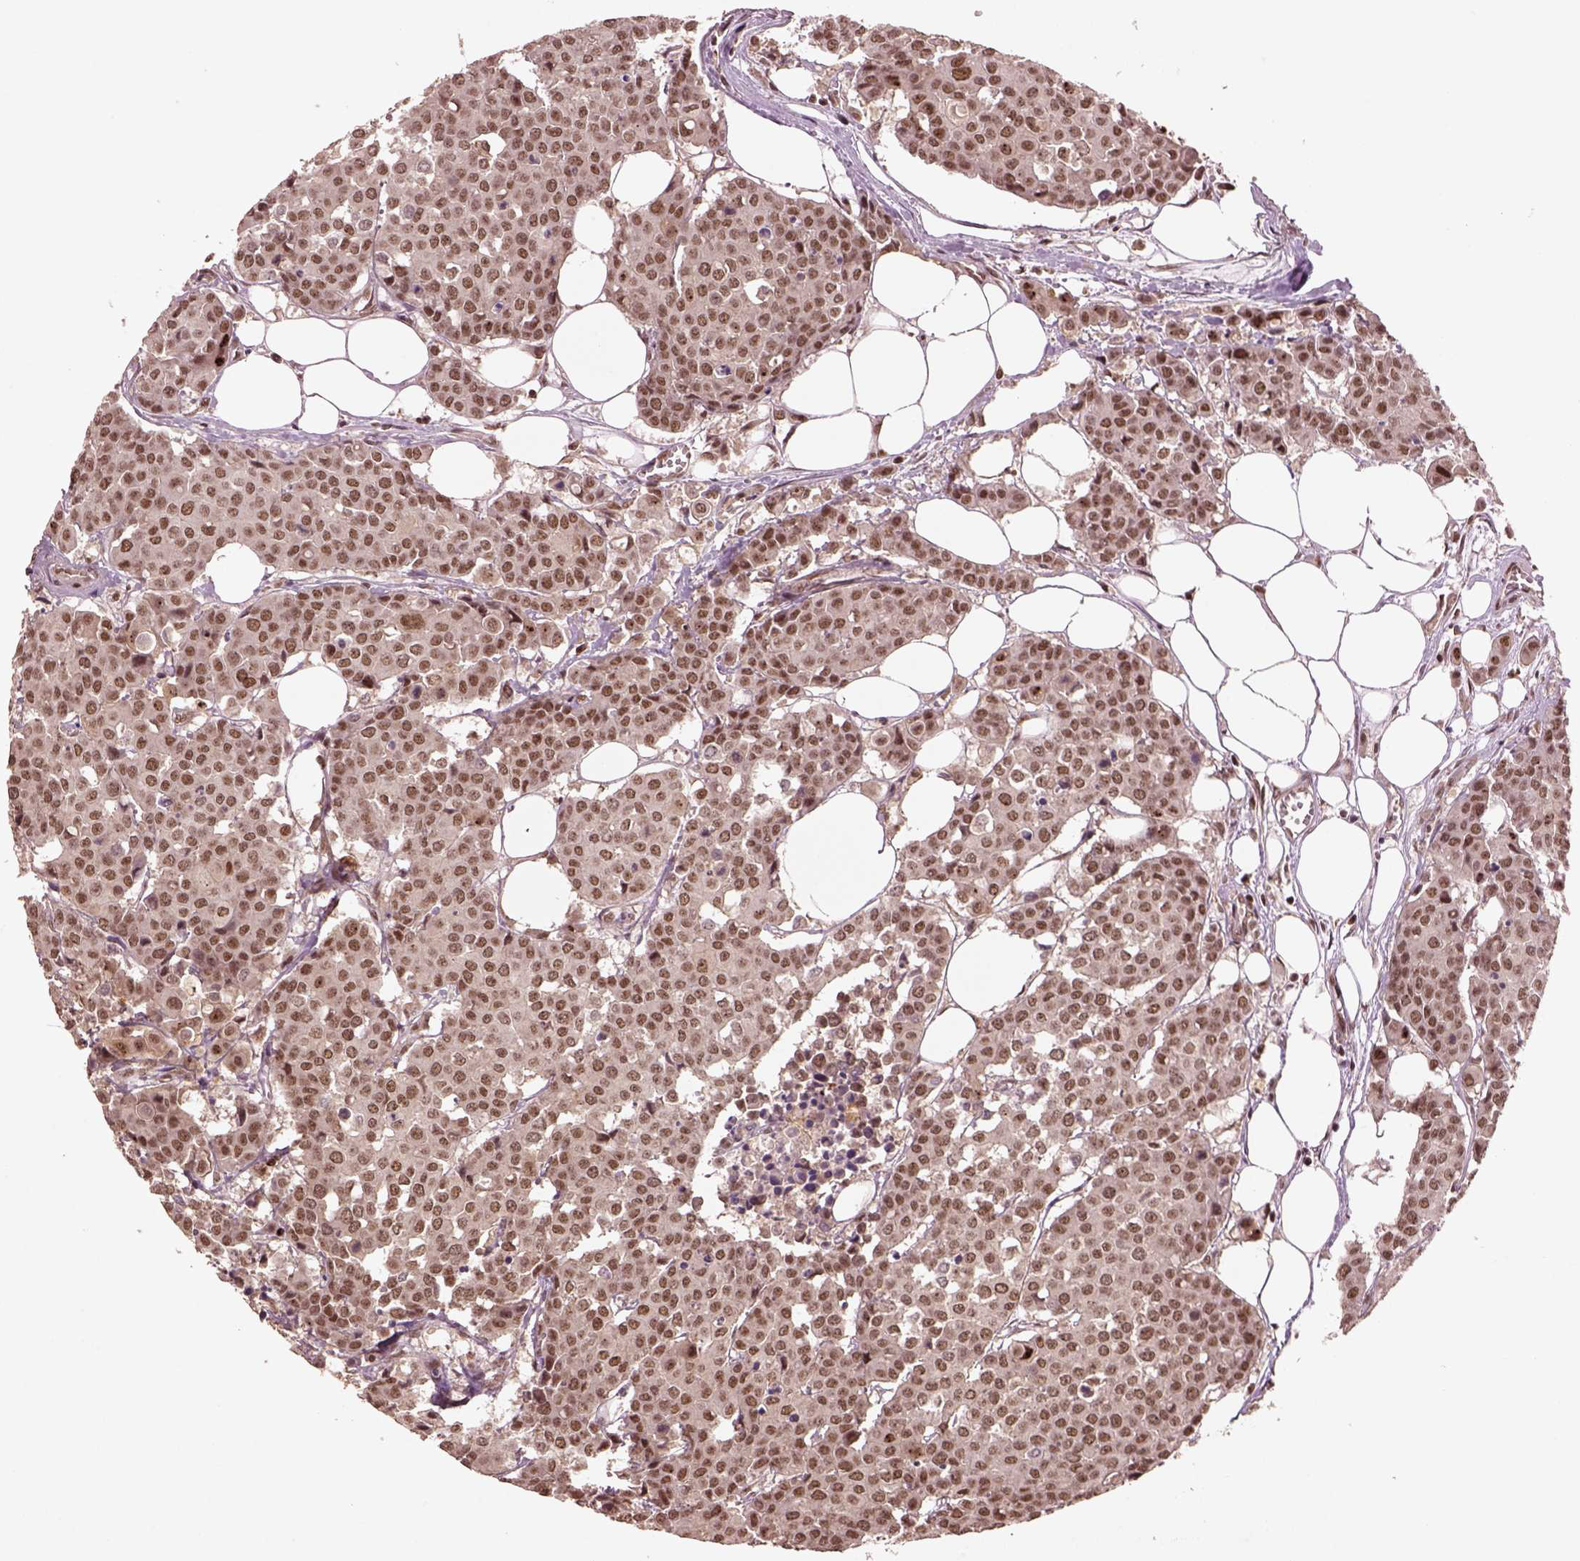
{"staining": {"intensity": "moderate", "quantity": ">75%", "location": "nuclear"}, "tissue": "carcinoid", "cell_type": "Tumor cells", "image_type": "cancer", "snomed": [{"axis": "morphology", "description": "Carcinoid, malignant, NOS"}, {"axis": "topography", "description": "Colon"}], "caption": "Human carcinoid stained with a brown dye shows moderate nuclear positive expression in approximately >75% of tumor cells.", "gene": "BRD9", "patient": {"sex": "male", "age": 81}}